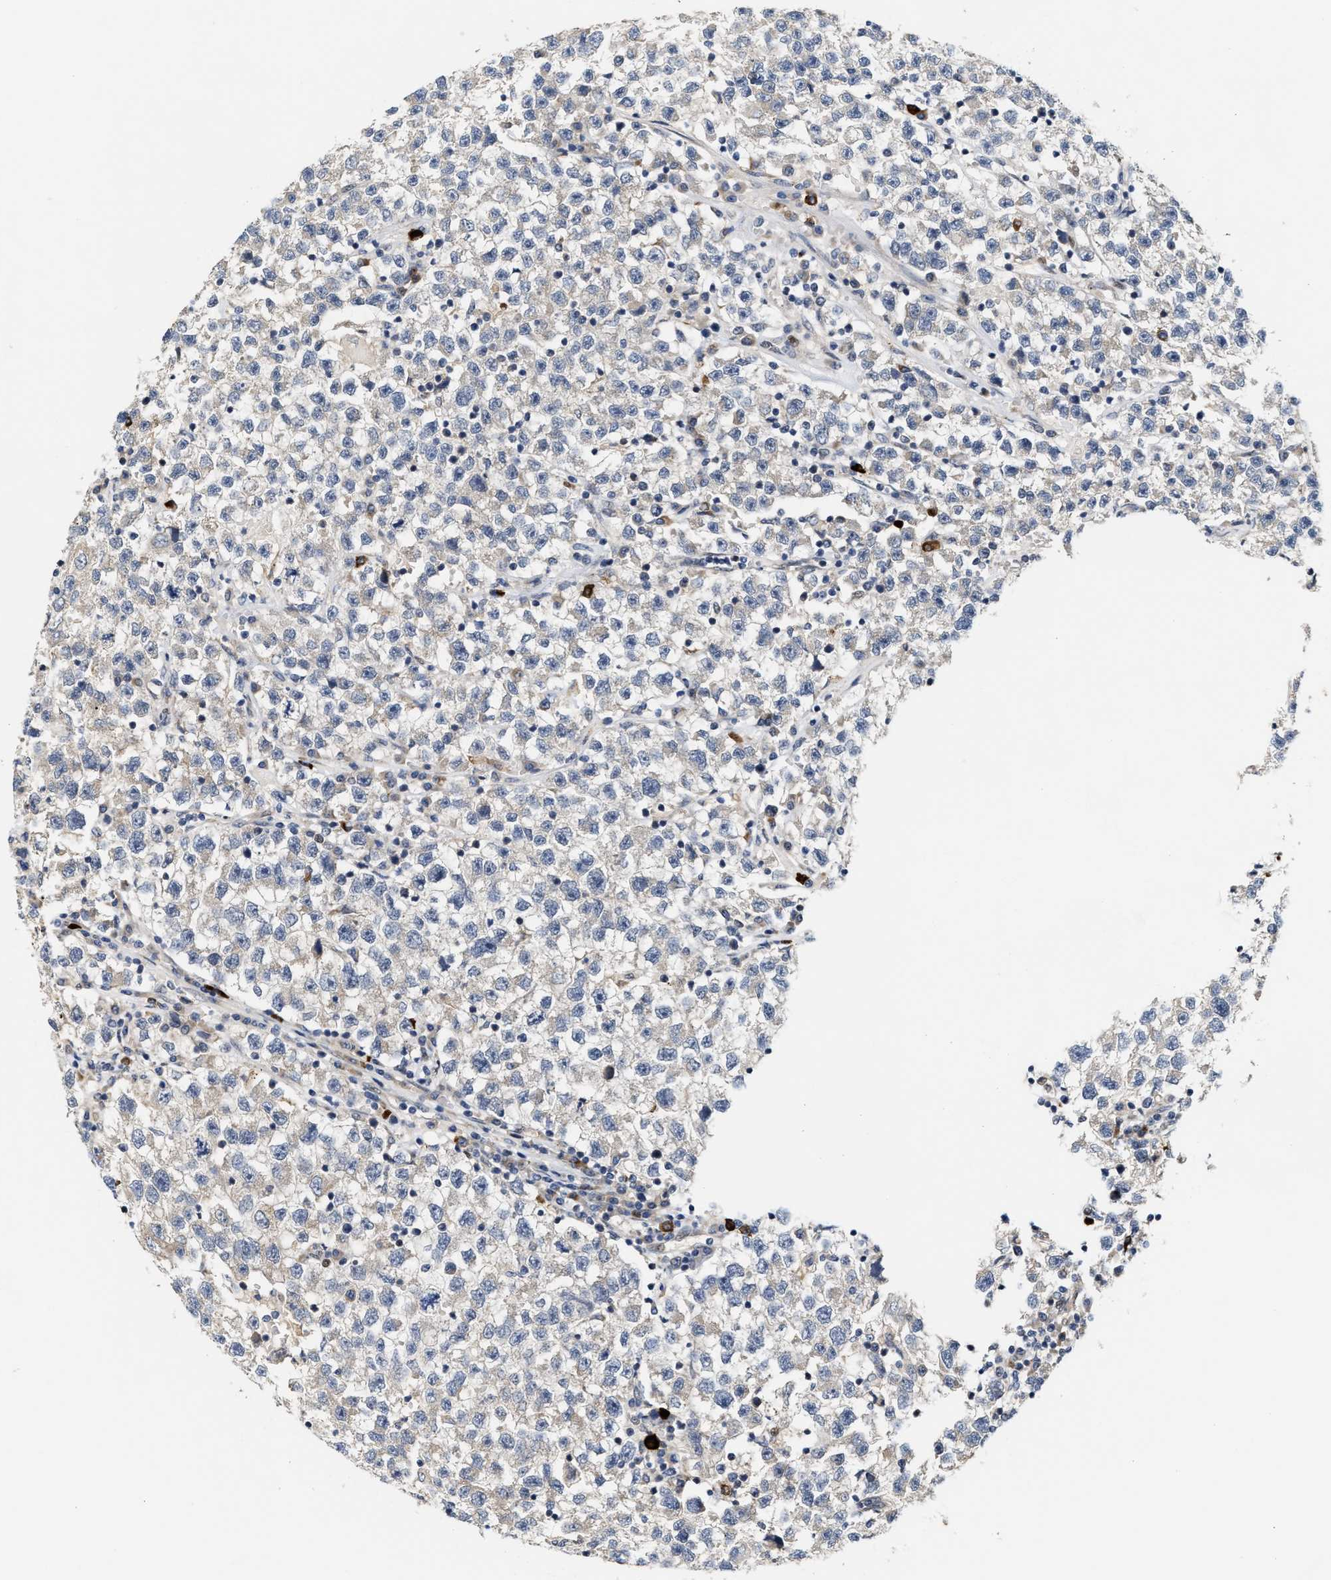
{"staining": {"intensity": "negative", "quantity": "none", "location": "none"}, "tissue": "testis cancer", "cell_type": "Tumor cells", "image_type": "cancer", "snomed": [{"axis": "morphology", "description": "Seminoma, NOS"}, {"axis": "topography", "description": "Testis"}], "caption": "DAB (3,3'-diaminobenzidine) immunohistochemical staining of testis cancer displays no significant staining in tumor cells.", "gene": "TCF4", "patient": {"sex": "male", "age": 22}}